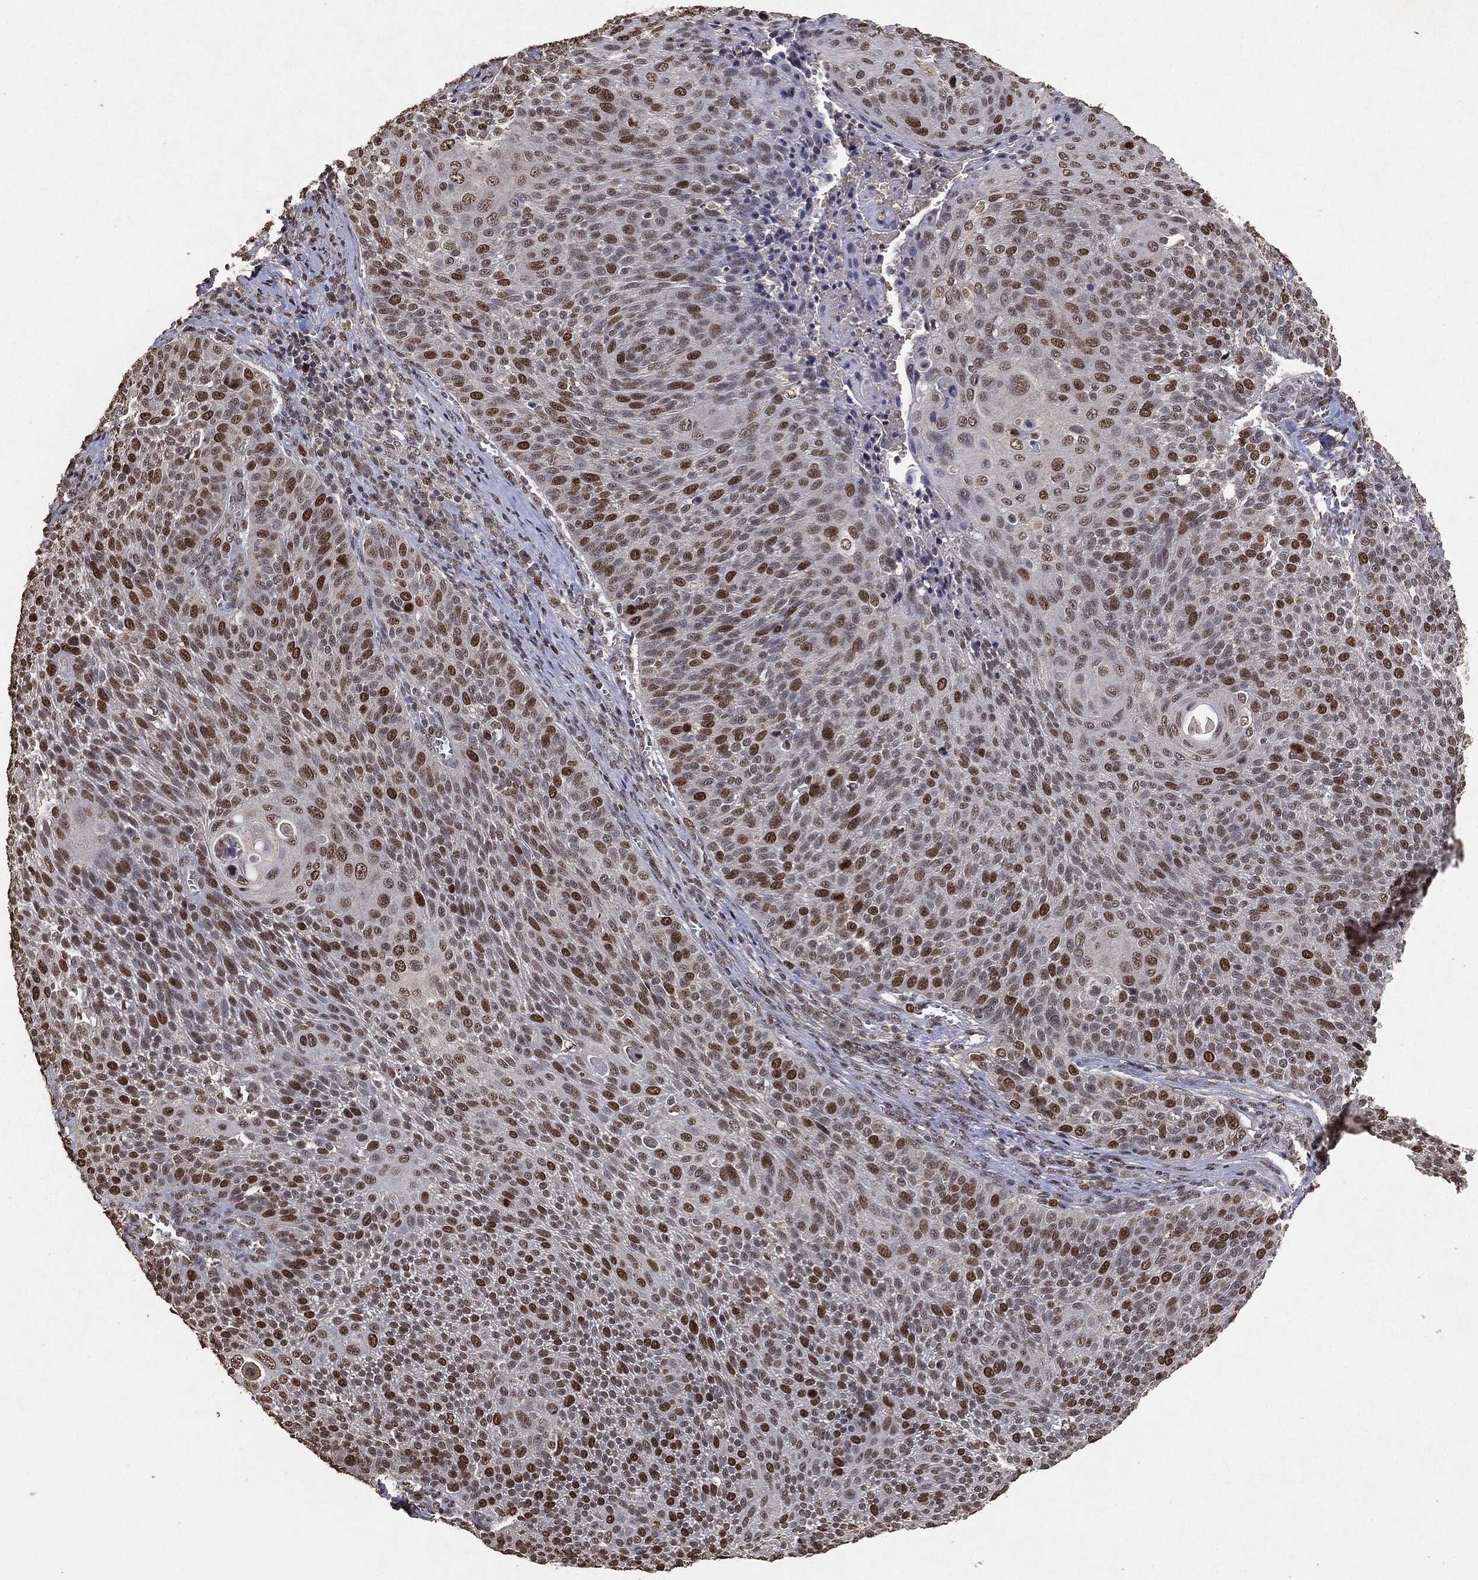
{"staining": {"intensity": "strong", "quantity": "25%-75%", "location": "nuclear"}, "tissue": "cervical cancer", "cell_type": "Tumor cells", "image_type": "cancer", "snomed": [{"axis": "morphology", "description": "Squamous cell carcinoma, NOS"}, {"axis": "topography", "description": "Cervix"}], "caption": "A brown stain labels strong nuclear expression of a protein in human cervical cancer (squamous cell carcinoma) tumor cells.", "gene": "RAD18", "patient": {"sex": "female", "age": 31}}